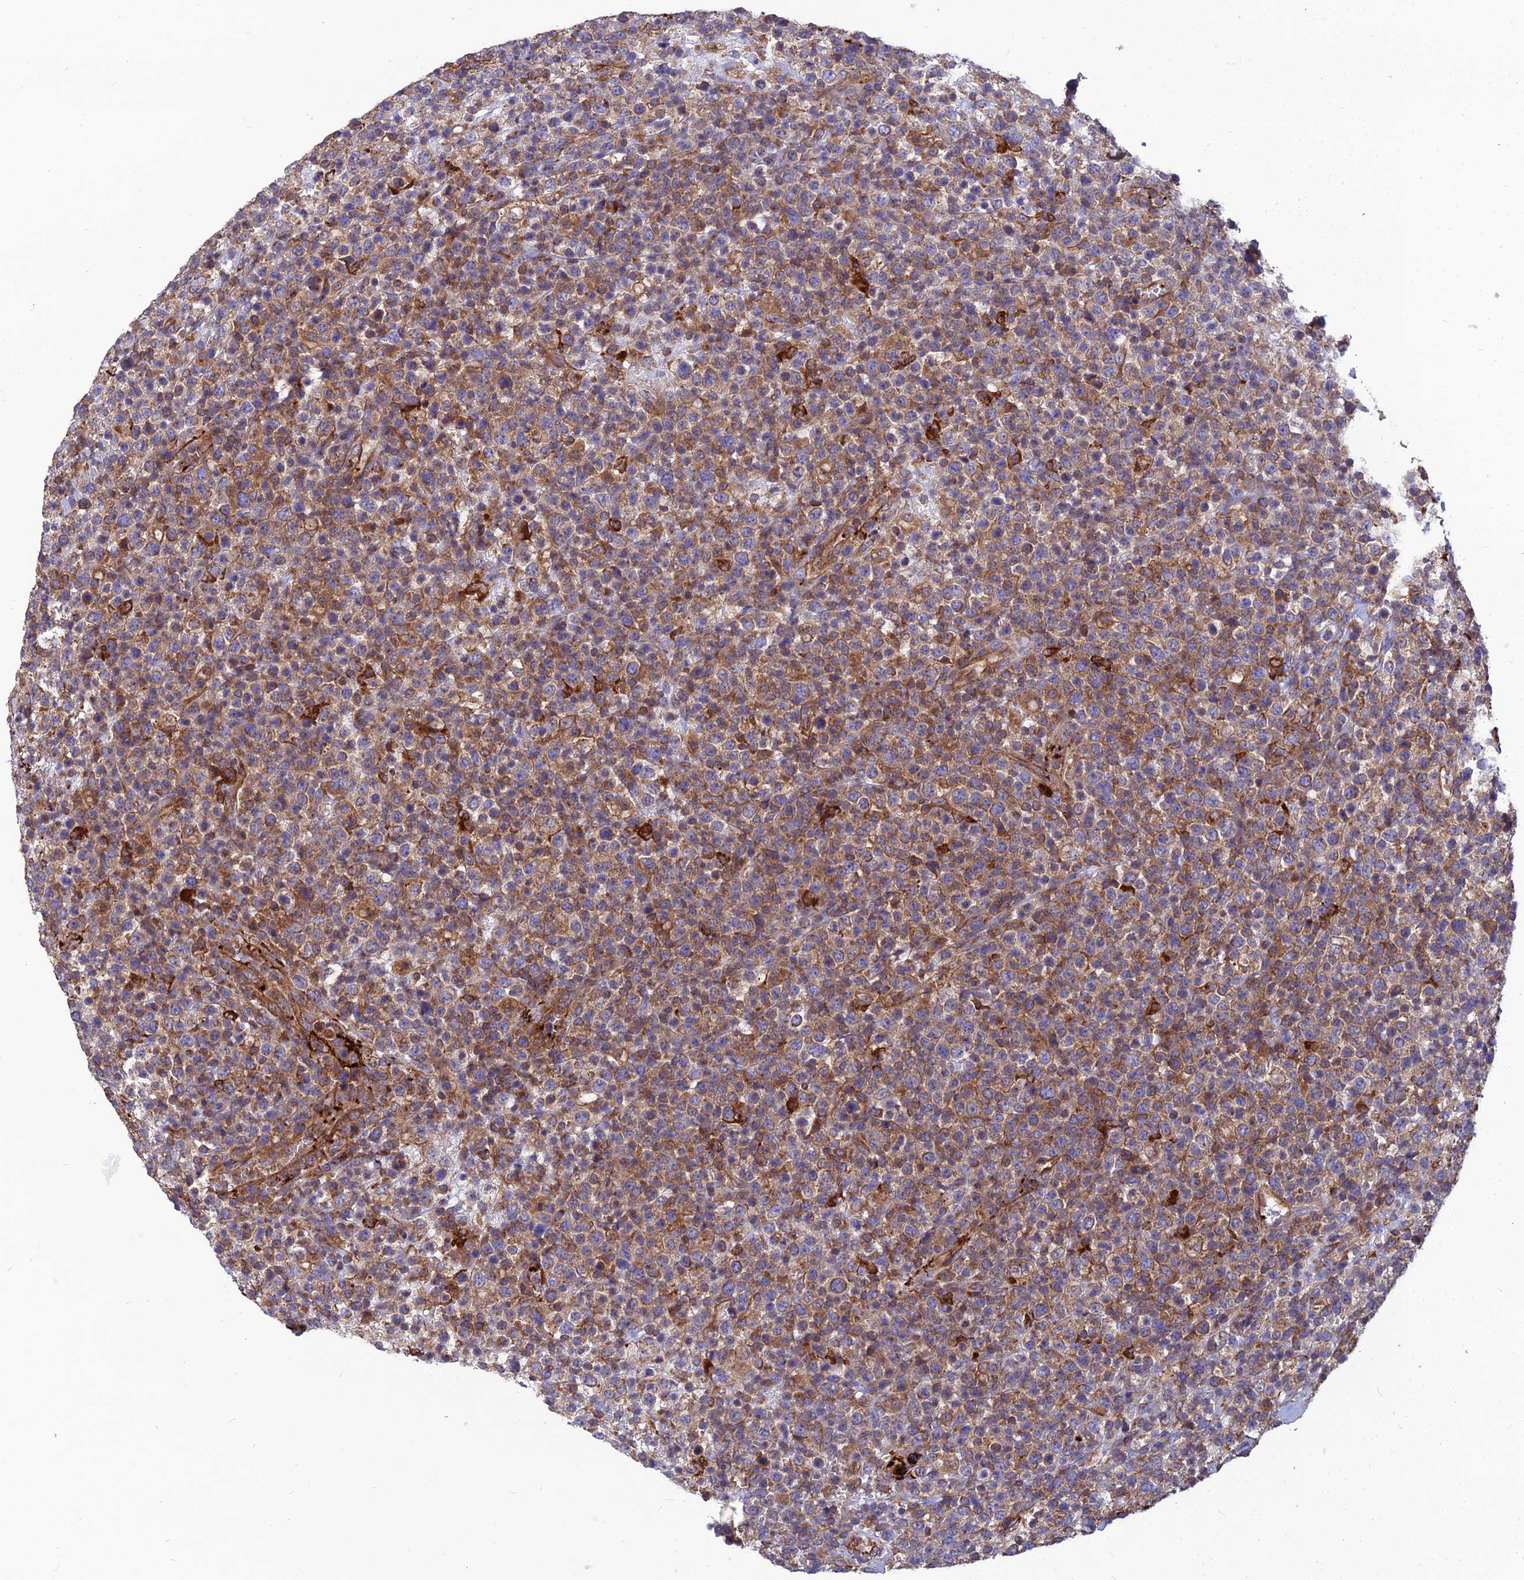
{"staining": {"intensity": "moderate", "quantity": "25%-75%", "location": "cytoplasmic/membranous"}, "tissue": "lymphoma", "cell_type": "Tumor cells", "image_type": "cancer", "snomed": [{"axis": "morphology", "description": "Malignant lymphoma, non-Hodgkin's type, High grade"}, {"axis": "topography", "description": "Colon"}], "caption": "This is a histology image of immunohistochemistry staining of lymphoma, which shows moderate positivity in the cytoplasmic/membranous of tumor cells.", "gene": "PSMD11", "patient": {"sex": "female", "age": 53}}